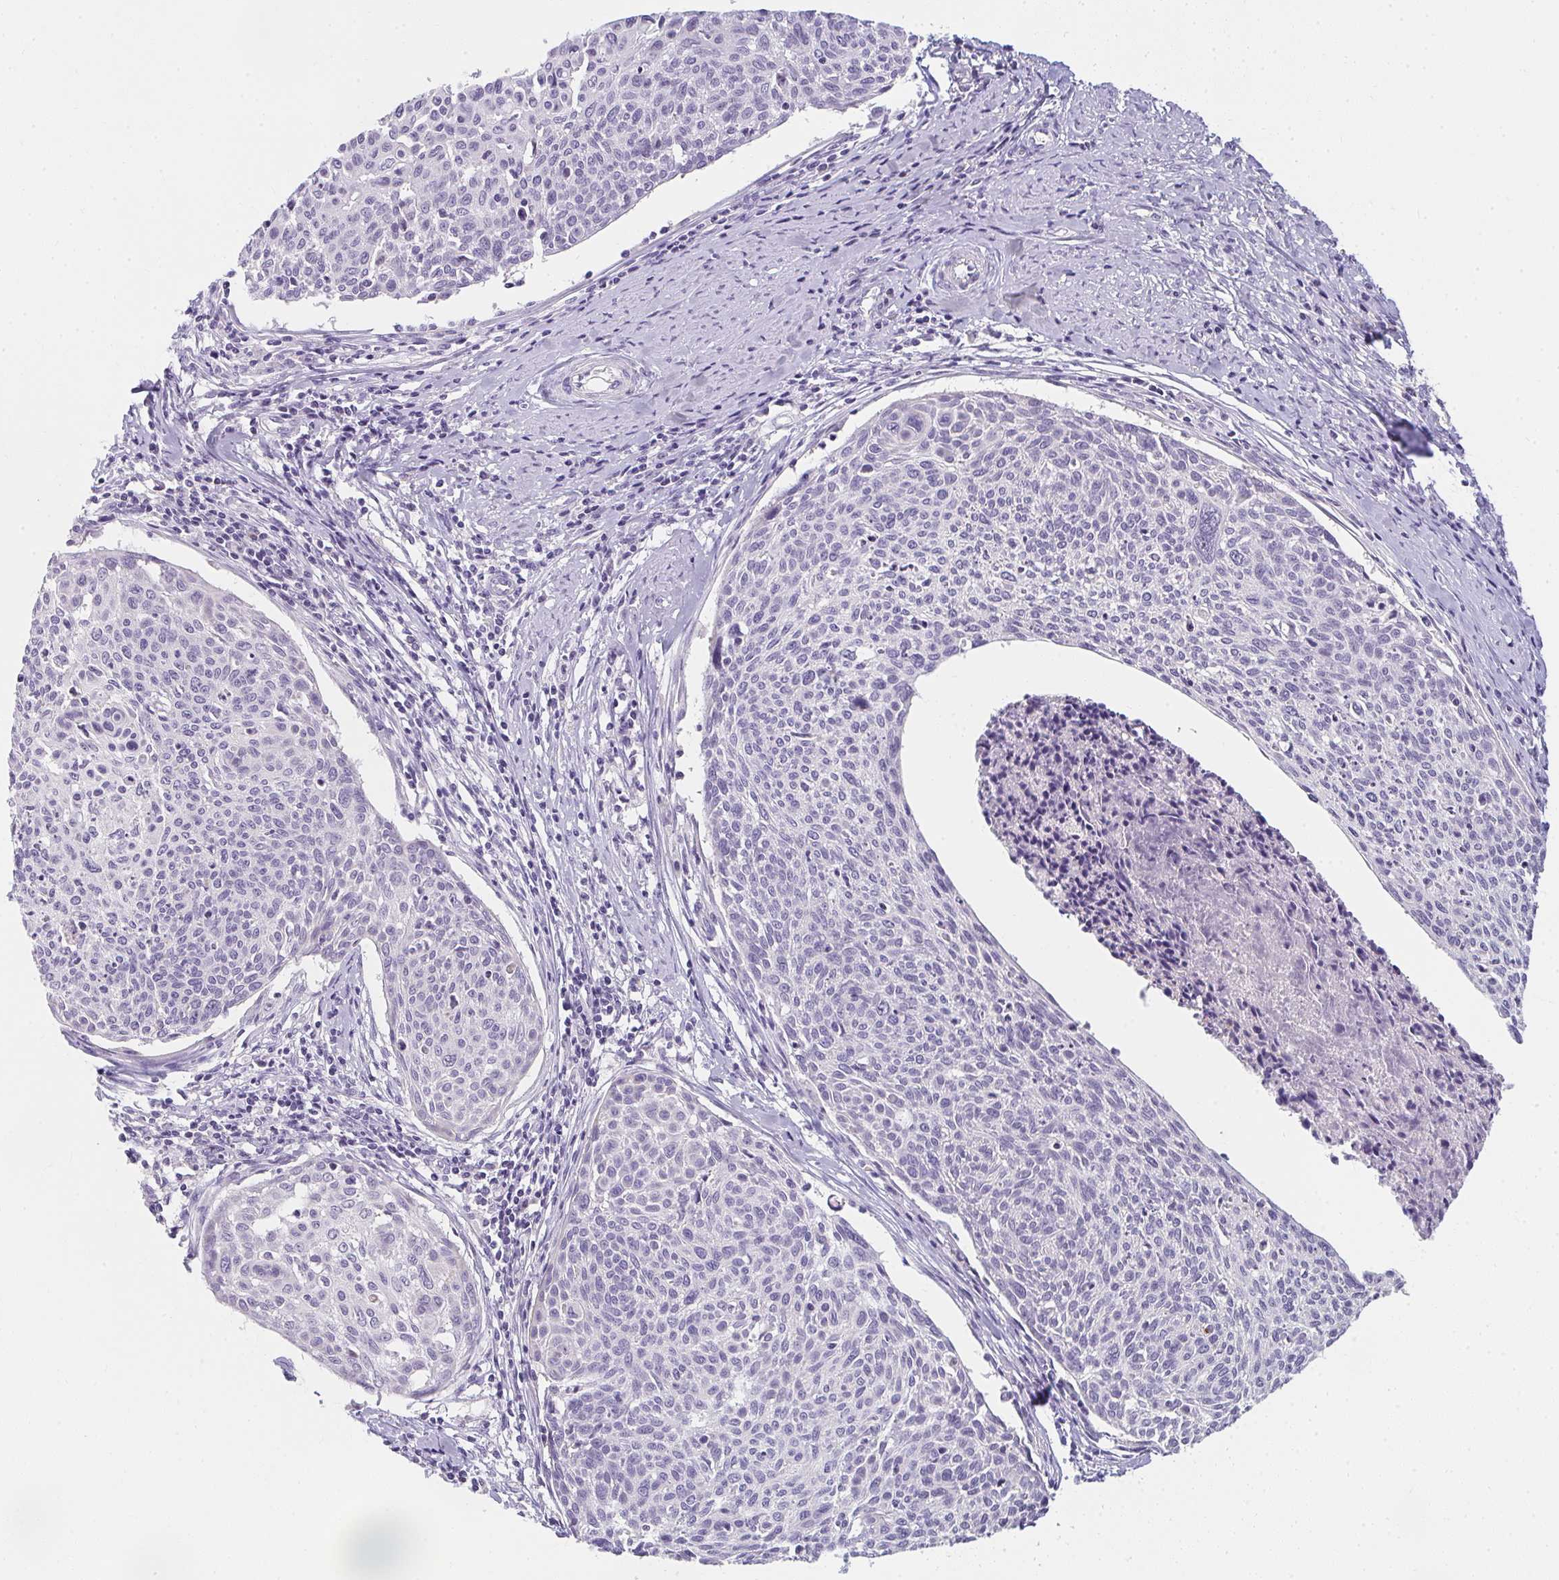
{"staining": {"intensity": "negative", "quantity": "none", "location": "none"}, "tissue": "cervical cancer", "cell_type": "Tumor cells", "image_type": "cancer", "snomed": [{"axis": "morphology", "description": "Squamous cell carcinoma, NOS"}, {"axis": "topography", "description": "Cervix"}], "caption": "Immunohistochemical staining of cervical squamous cell carcinoma reveals no significant staining in tumor cells.", "gene": "PPP1R3G", "patient": {"sex": "female", "age": 49}}